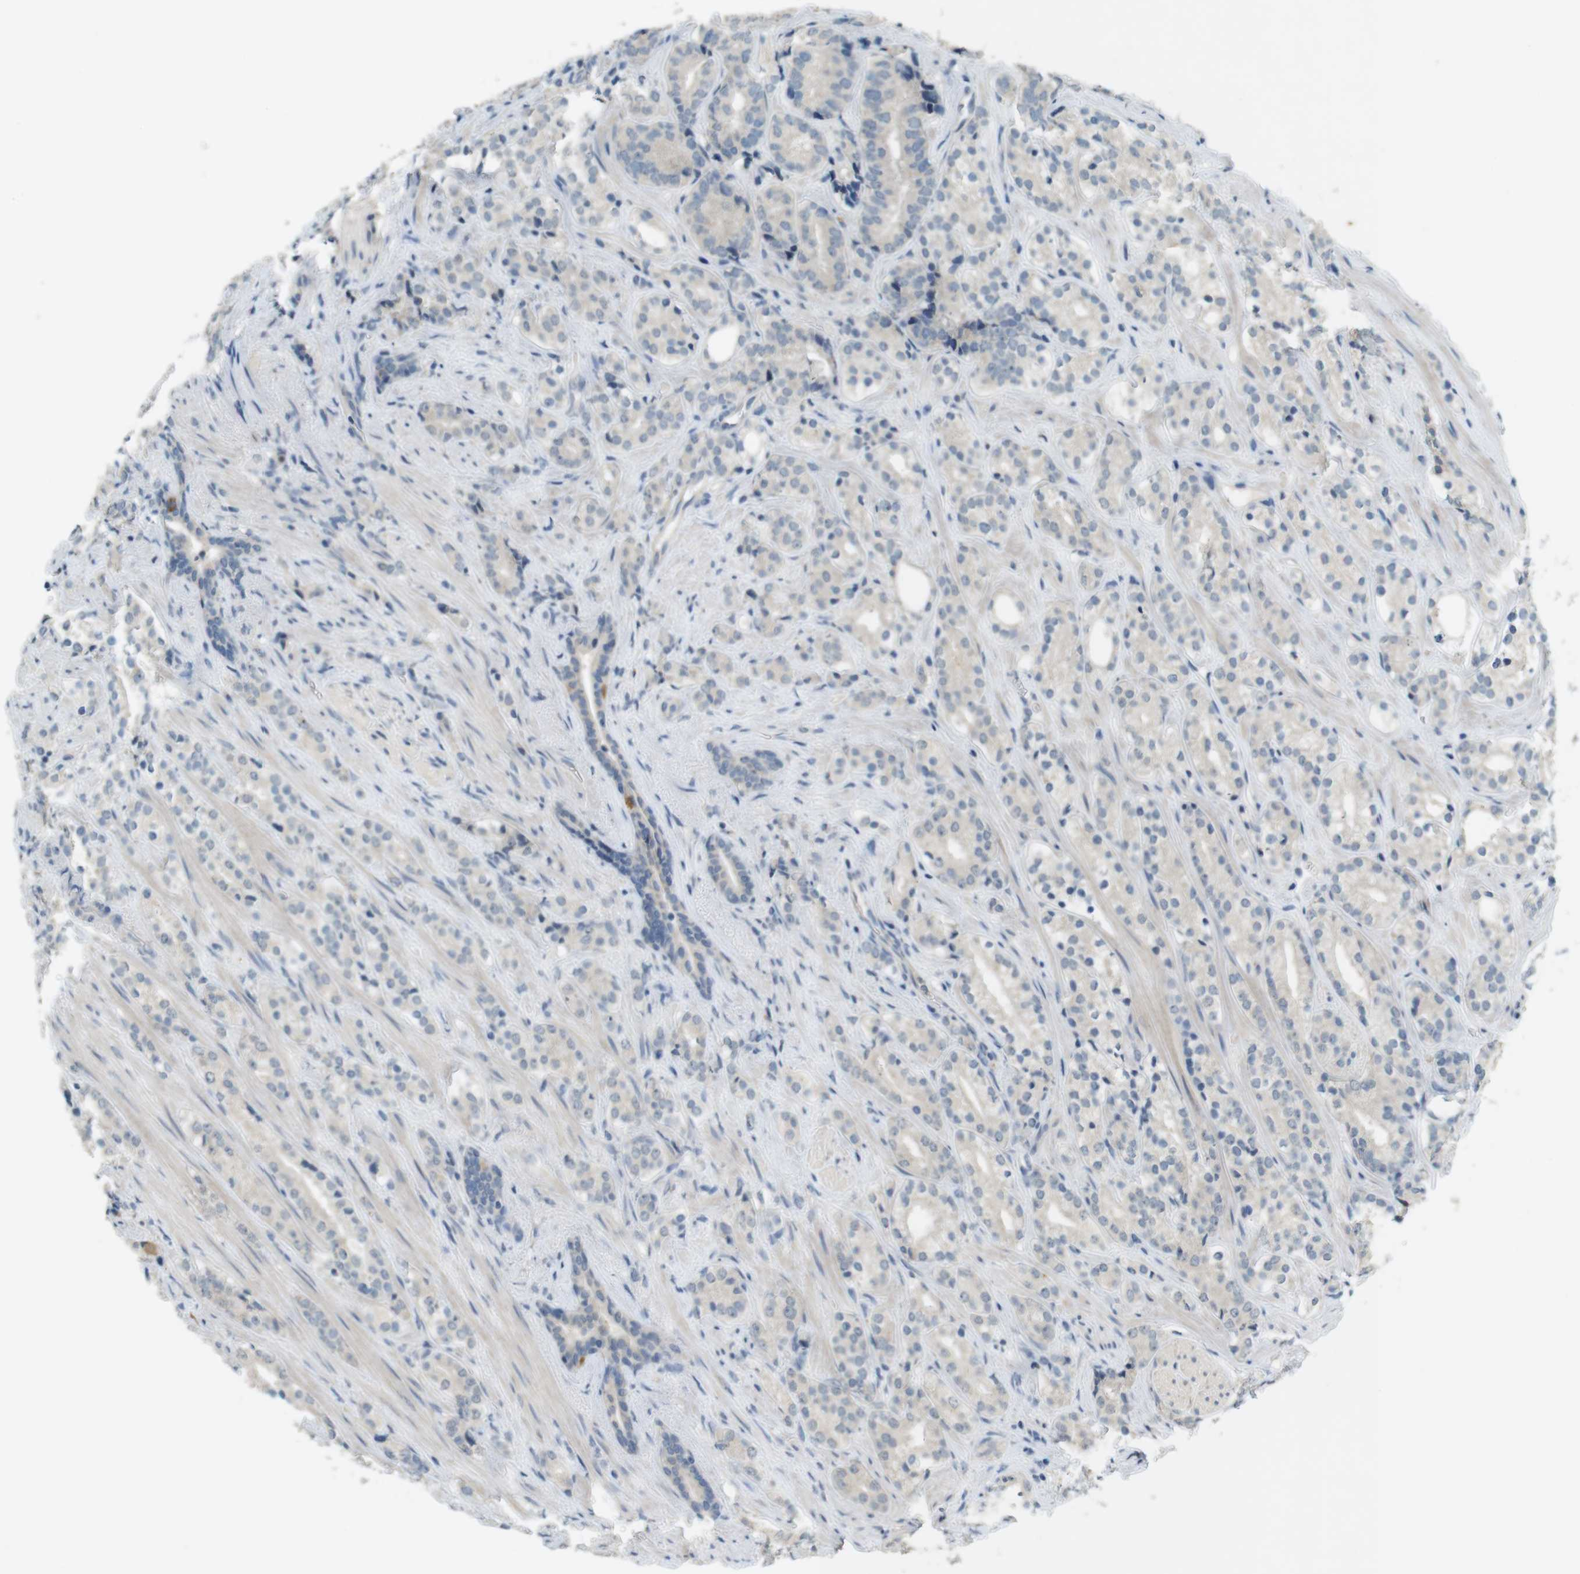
{"staining": {"intensity": "weak", "quantity": "<25%", "location": "cytoplasmic/membranous"}, "tissue": "prostate cancer", "cell_type": "Tumor cells", "image_type": "cancer", "snomed": [{"axis": "morphology", "description": "Adenocarcinoma, High grade"}, {"axis": "topography", "description": "Prostate"}], "caption": "Immunohistochemistry of human adenocarcinoma (high-grade) (prostate) shows no positivity in tumor cells.", "gene": "MUC5B", "patient": {"sex": "male", "age": 71}}